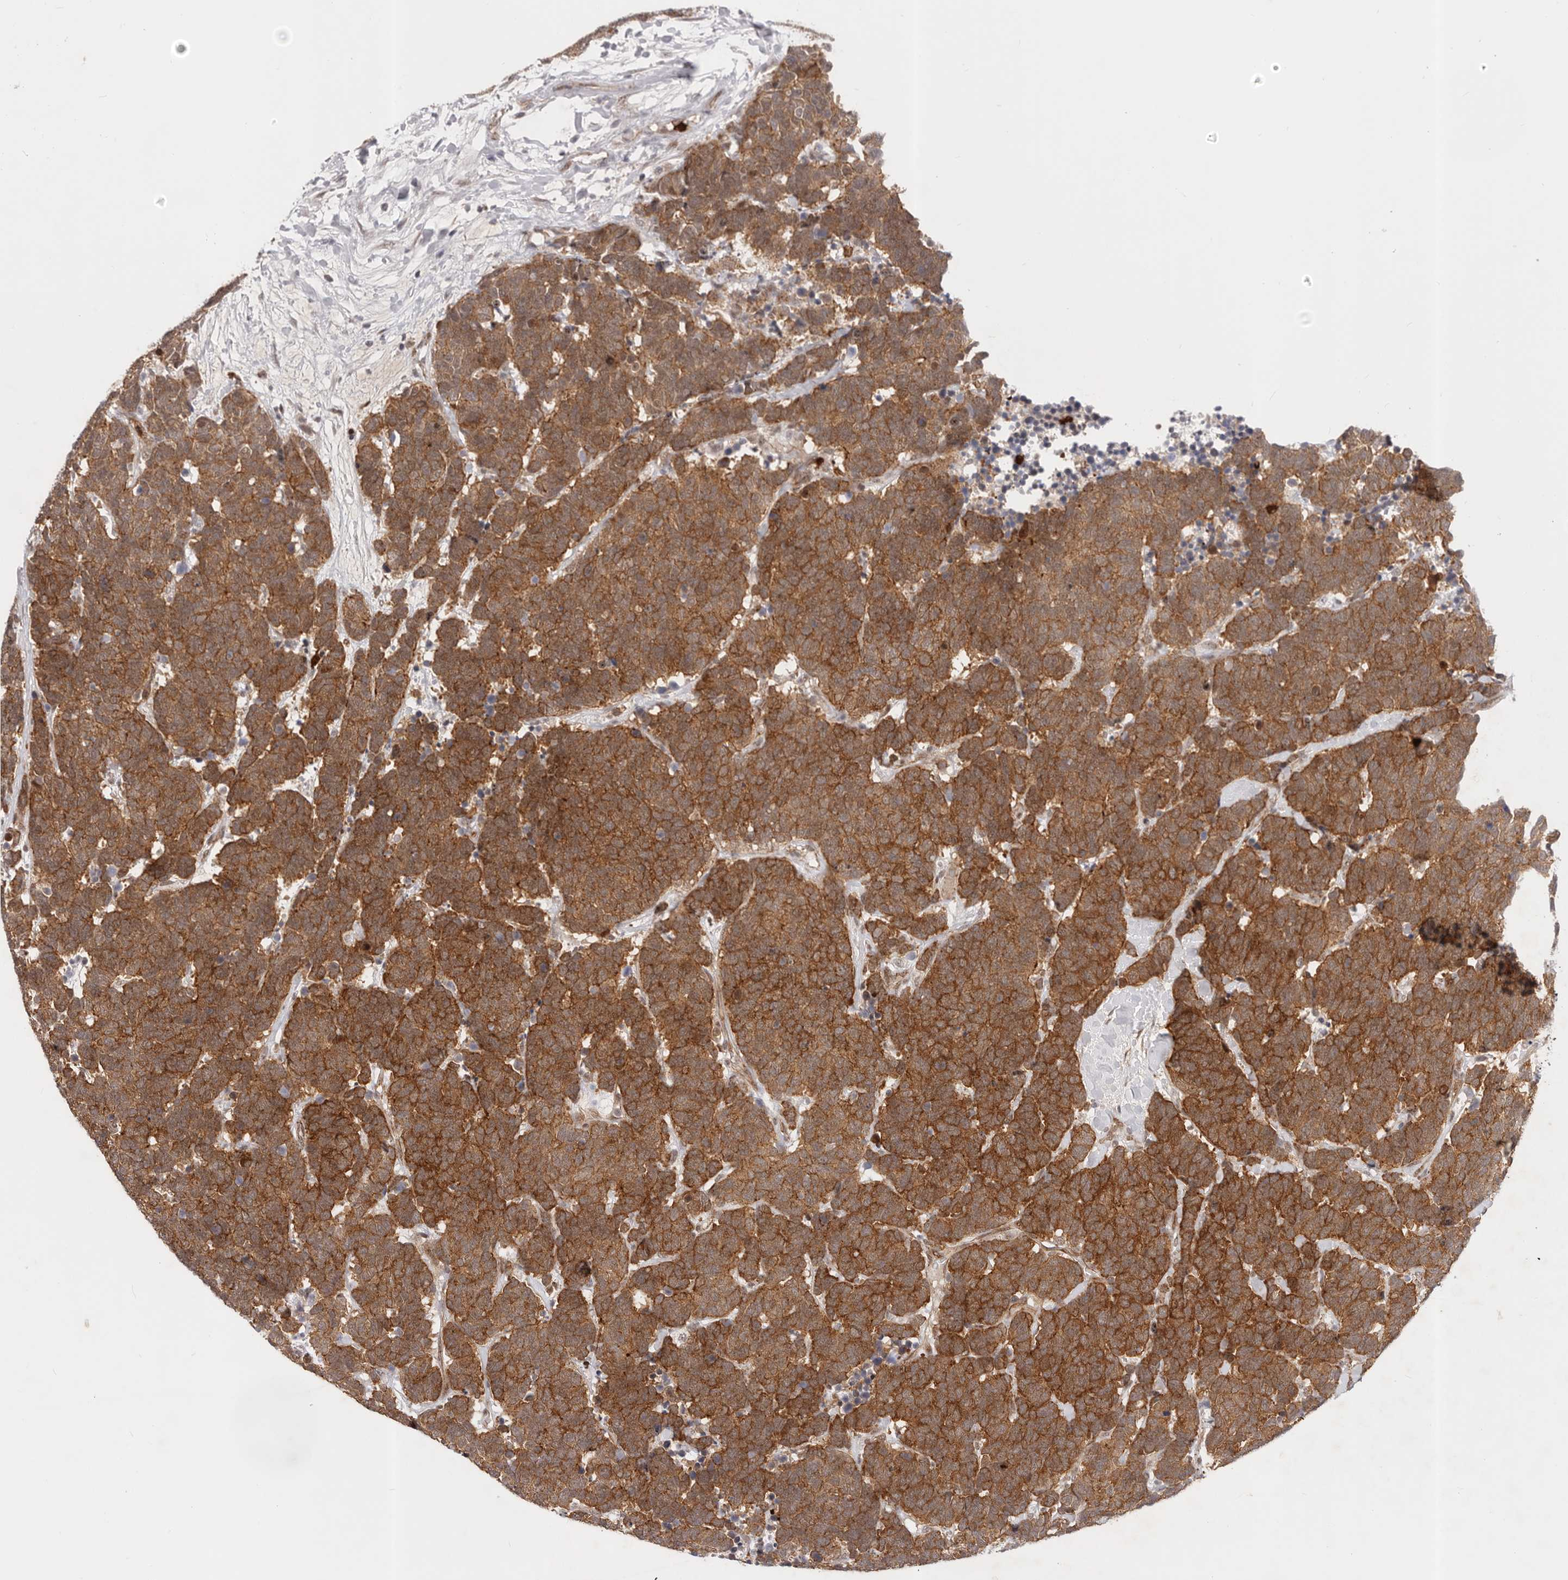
{"staining": {"intensity": "strong", "quantity": ">75%", "location": "cytoplasmic/membranous"}, "tissue": "carcinoid", "cell_type": "Tumor cells", "image_type": "cancer", "snomed": [{"axis": "morphology", "description": "Carcinoma, NOS"}, {"axis": "morphology", "description": "Carcinoid, malignant, NOS"}, {"axis": "topography", "description": "Urinary bladder"}], "caption": "An immunohistochemistry micrograph of neoplastic tissue is shown. Protein staining in brown highlights strong cytoplasmic/membranous positivity in malignant carcinoid within tumor cells. (DAB (3,3'-diaminobenzidine) IHC, brown staining for protein, blue staining for nuclei).", "gene": "AFDN", "patient": {"sex": "male", "age": 57}}